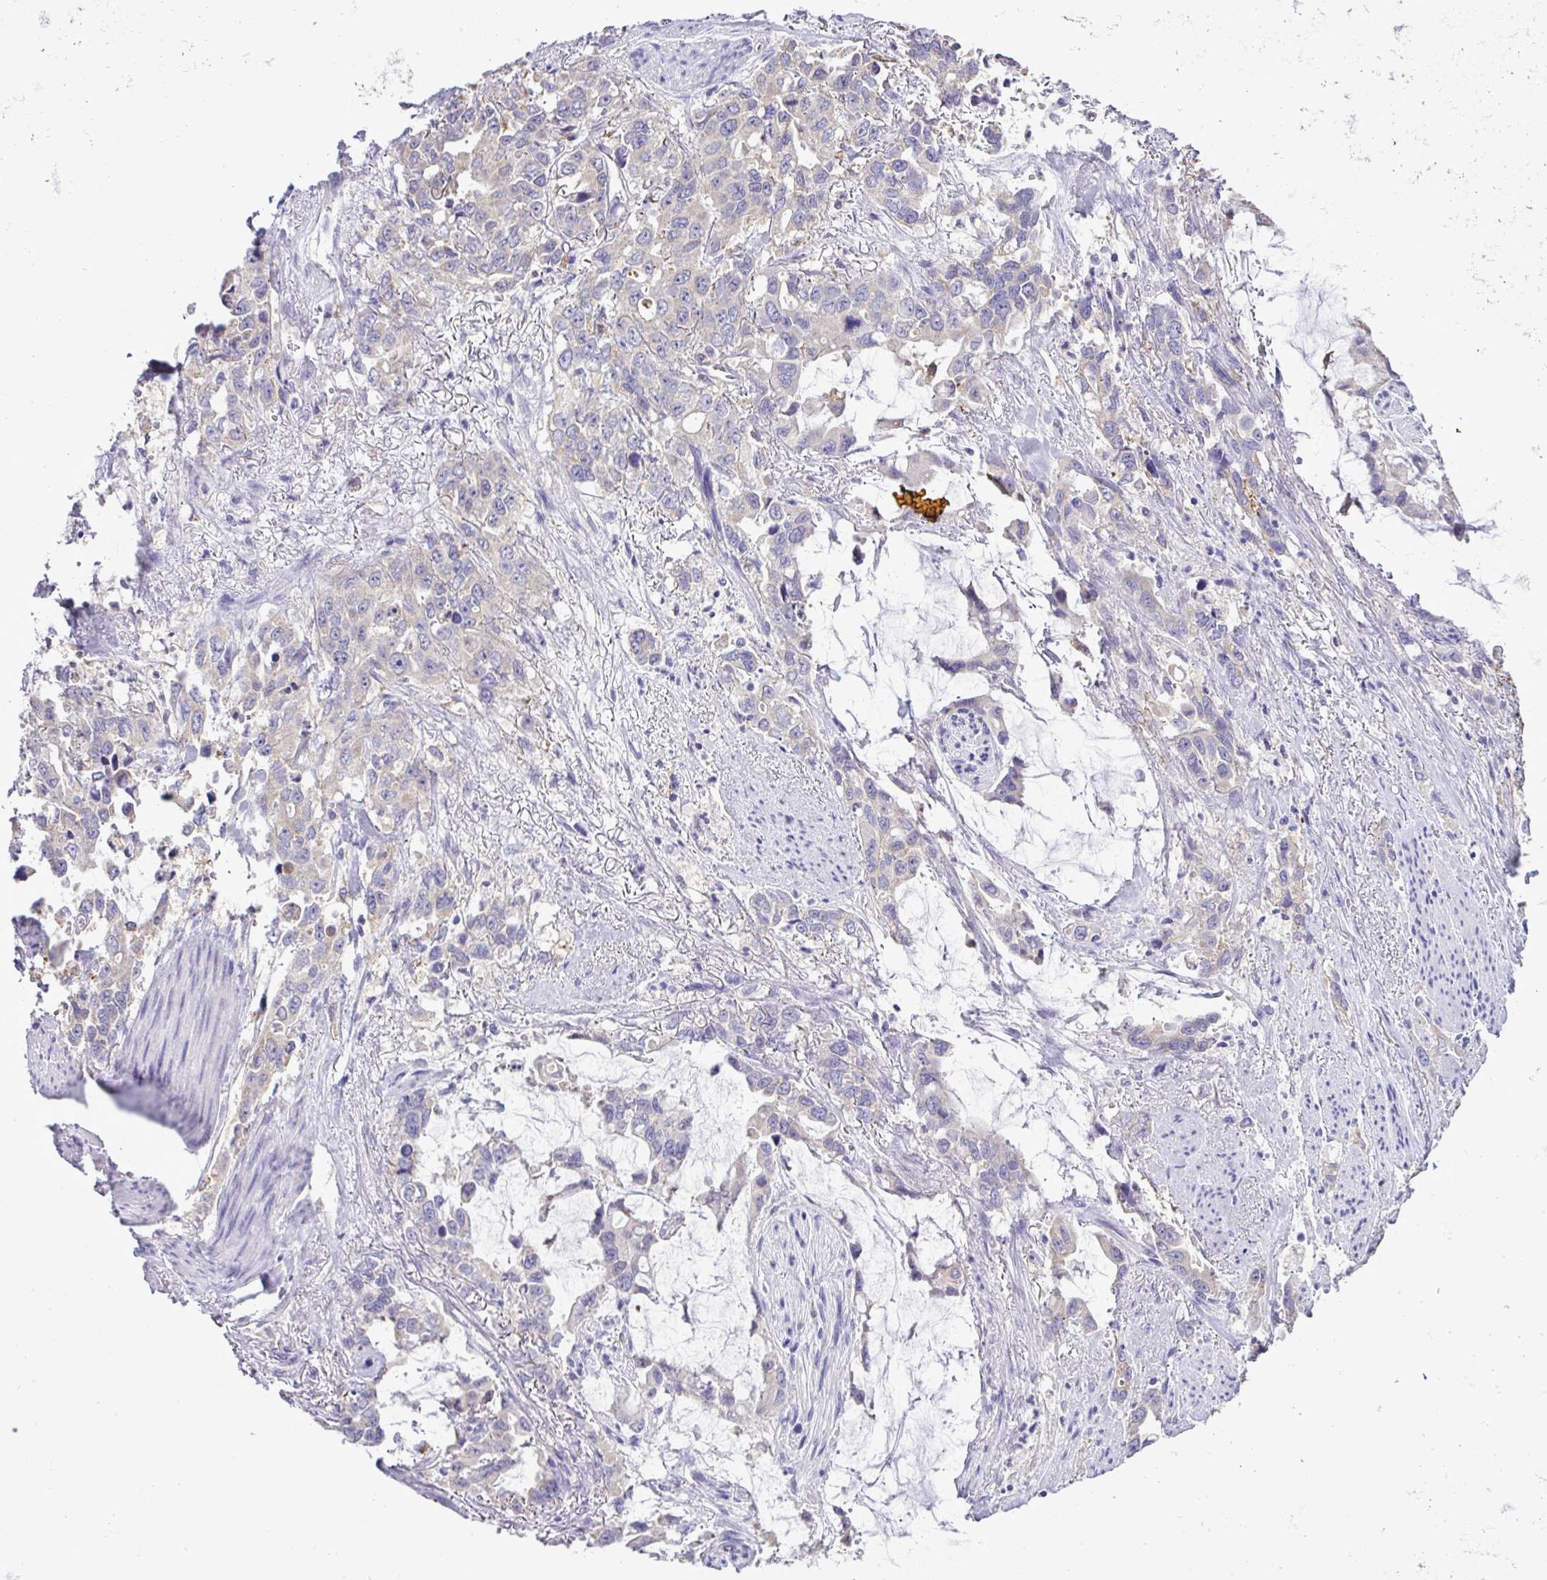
{"staining": {"intensity": "weak", "quantity": "25%-75%", "location": "cytoplasmic/membranous"}, "tissue": "stomach cancer", "cell_type": "Tumor cells", "image_type": "cancer", "snomed": [{"axis": "morphology", "description": "Adenocarcinoma, NOS"}, {"axis": "topography", "description": "Stomach, upper"}], "caption": "Immunohistochemical staining of stomach adenocarcinoma demonstrates weak cytoplasmic/membranous protein staining in approximately 25%-75% of tumor cells.", "gene": "ST8SIA2", "patient": {"sex": "male", "age": 85}}